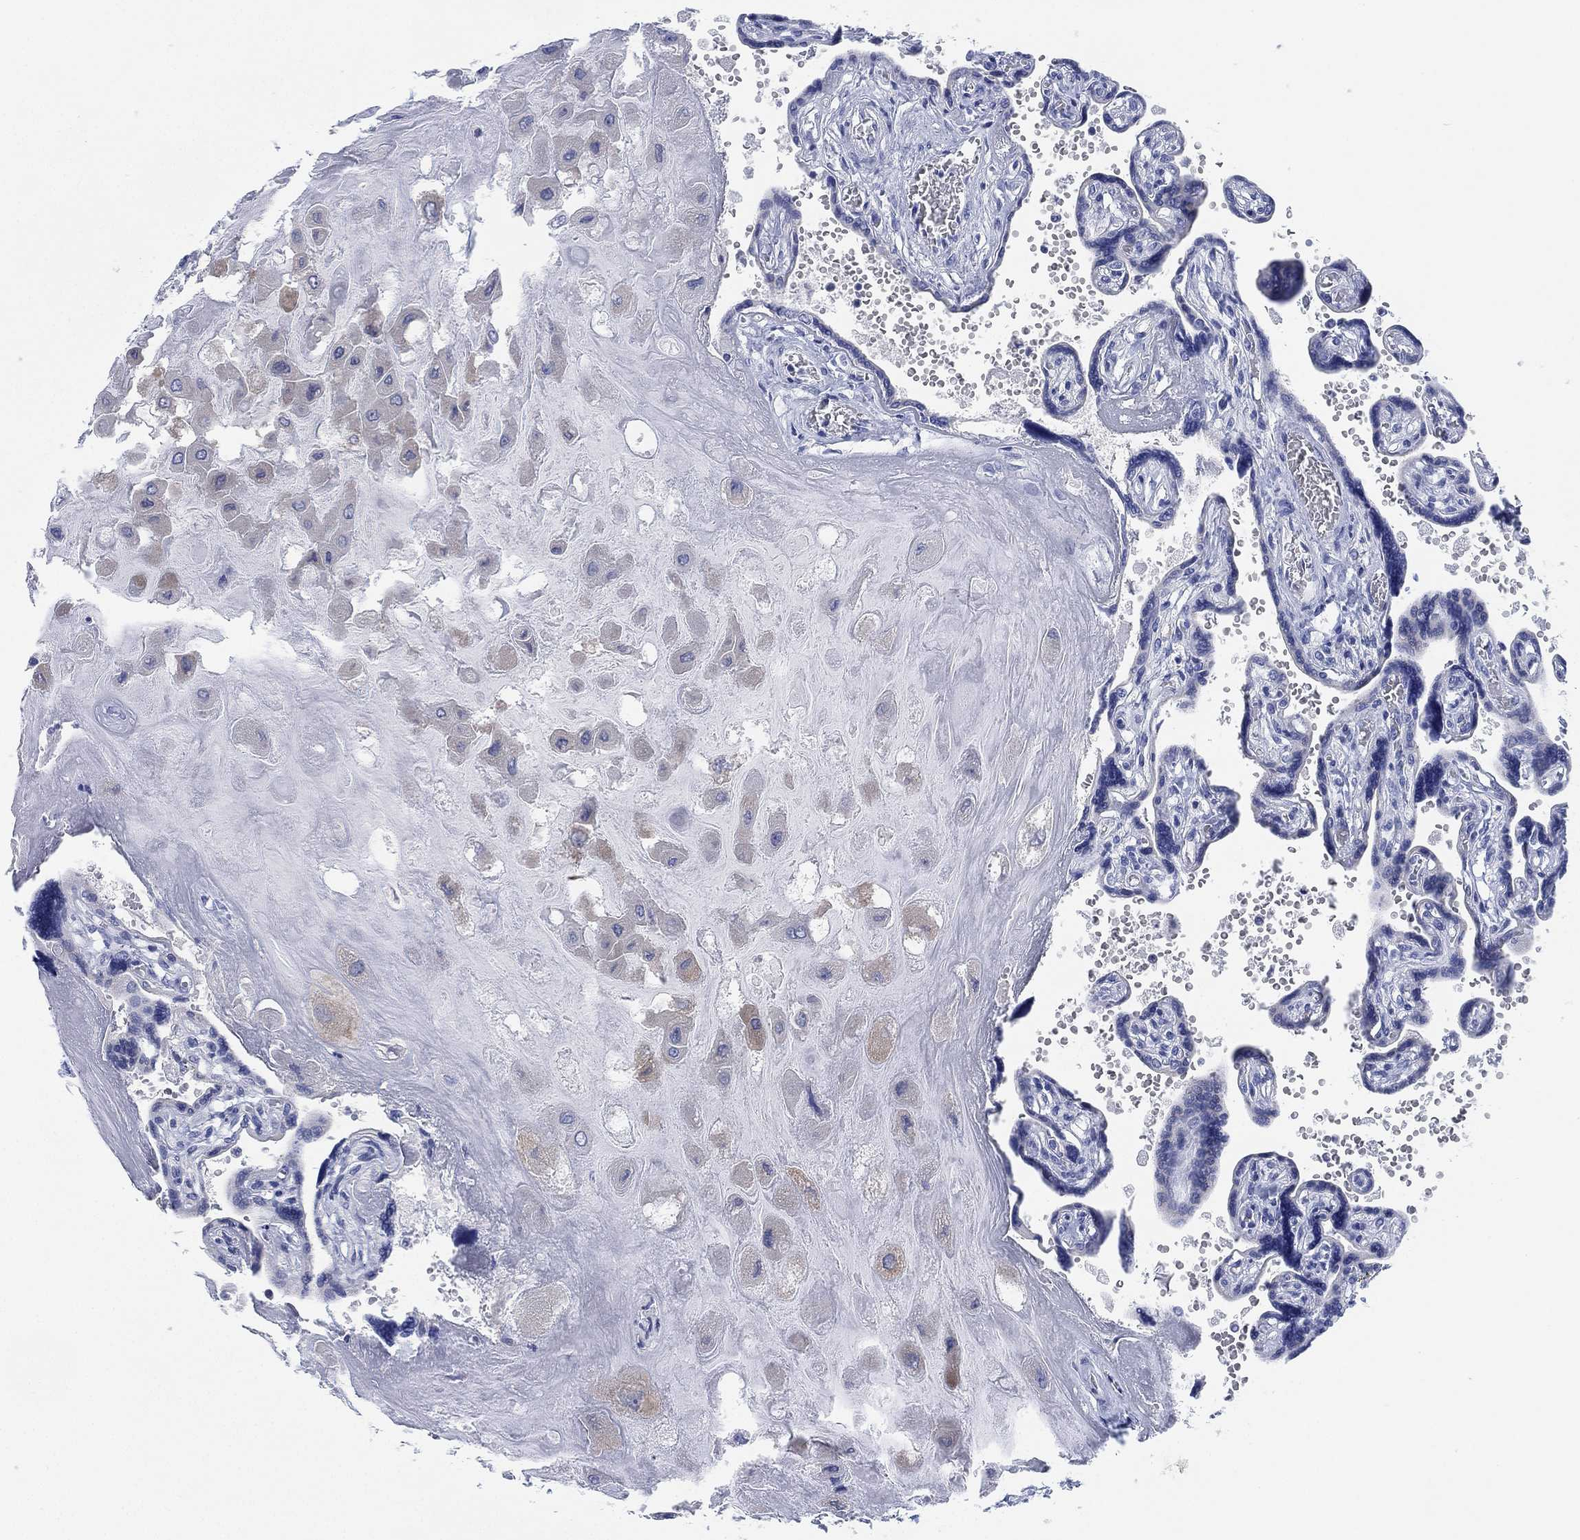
{"staining": {"intensity": "weak", "quantity": "<25%", "location": "cytoplasmic/membranous"}, "tissue": "placenta", "cell_type": "Decidual cells", "image_type": "normal", "snomed": [{"axis": "morphology", "description": "Normal tissue, NOS"}, {"axis": "topography", "description": "Placenta"}], "caption": "Unremarkable placenta was stained to show a protein in brown. There is no significant expression in decidual cells. The staining is performed using DAB (3,3'-diaminobenzidine) brown chromogen with nuclei counter-stained in using hematoxylin.", "gene": "ADAD2", "patient": {"sex": "female", "age": 32}}